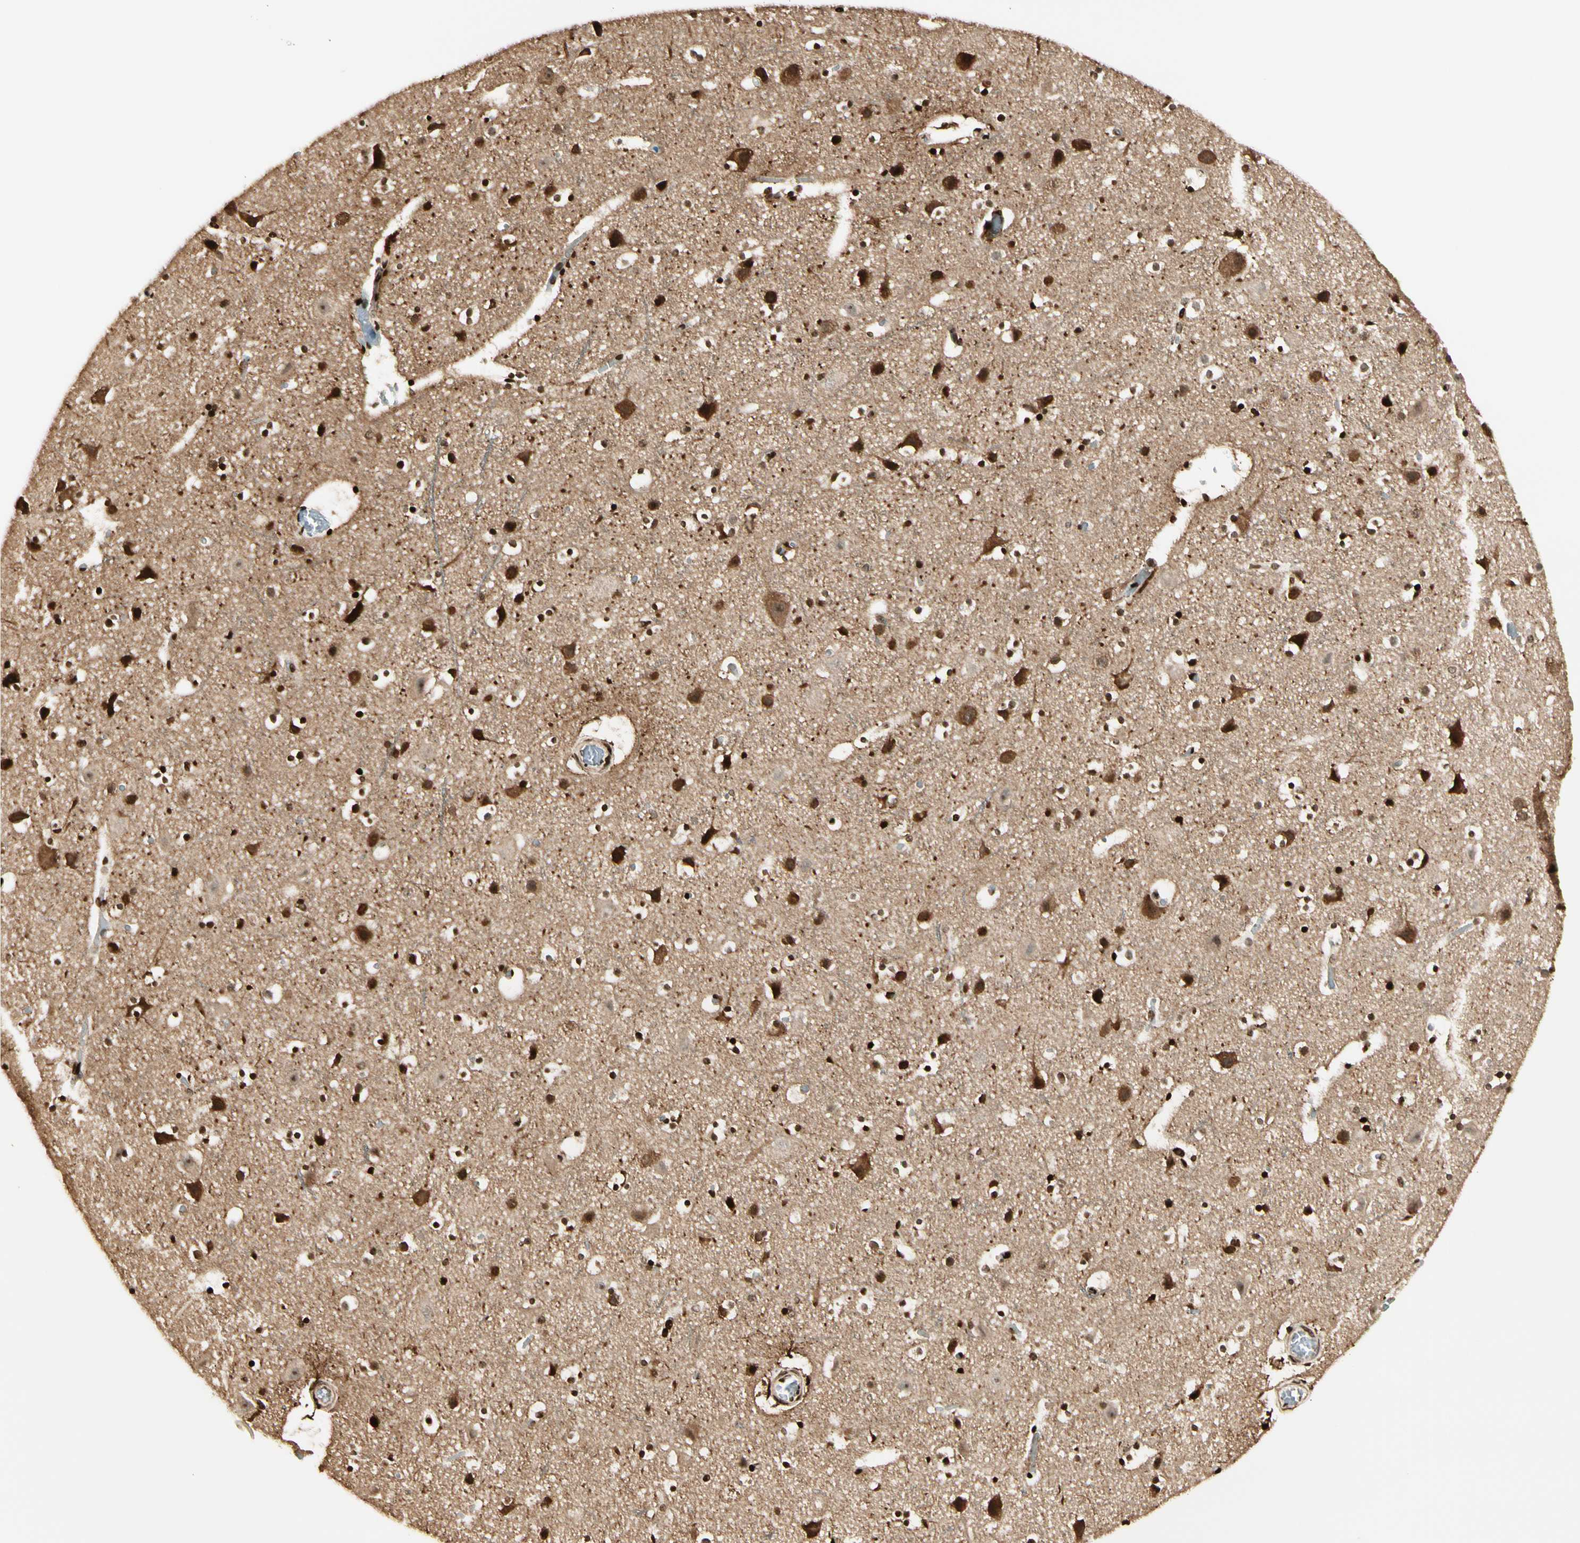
{"staining": {"intensity": "moderate", "quantity": "25%-75%", "location": "cytoplasmic/membranous"}, "tissue": "cerebral cortex", "cell_type": "Endothelial cells", "image_type": "normal", "snomed": [{"axis": "morphology", "description": "Normal tissue, NOS"}, {"axis": "topography", "description": "Cerebral cortex"}], "caption": "Immunohistochemical staining of benign cerebral cortex exhibits medium levels of moderate cytoplasmic/membranous positivity in about 25%-75% of endothelial cells.", "gene": "TSHZ3", "patient": {"sex": "male", "age": 45}}